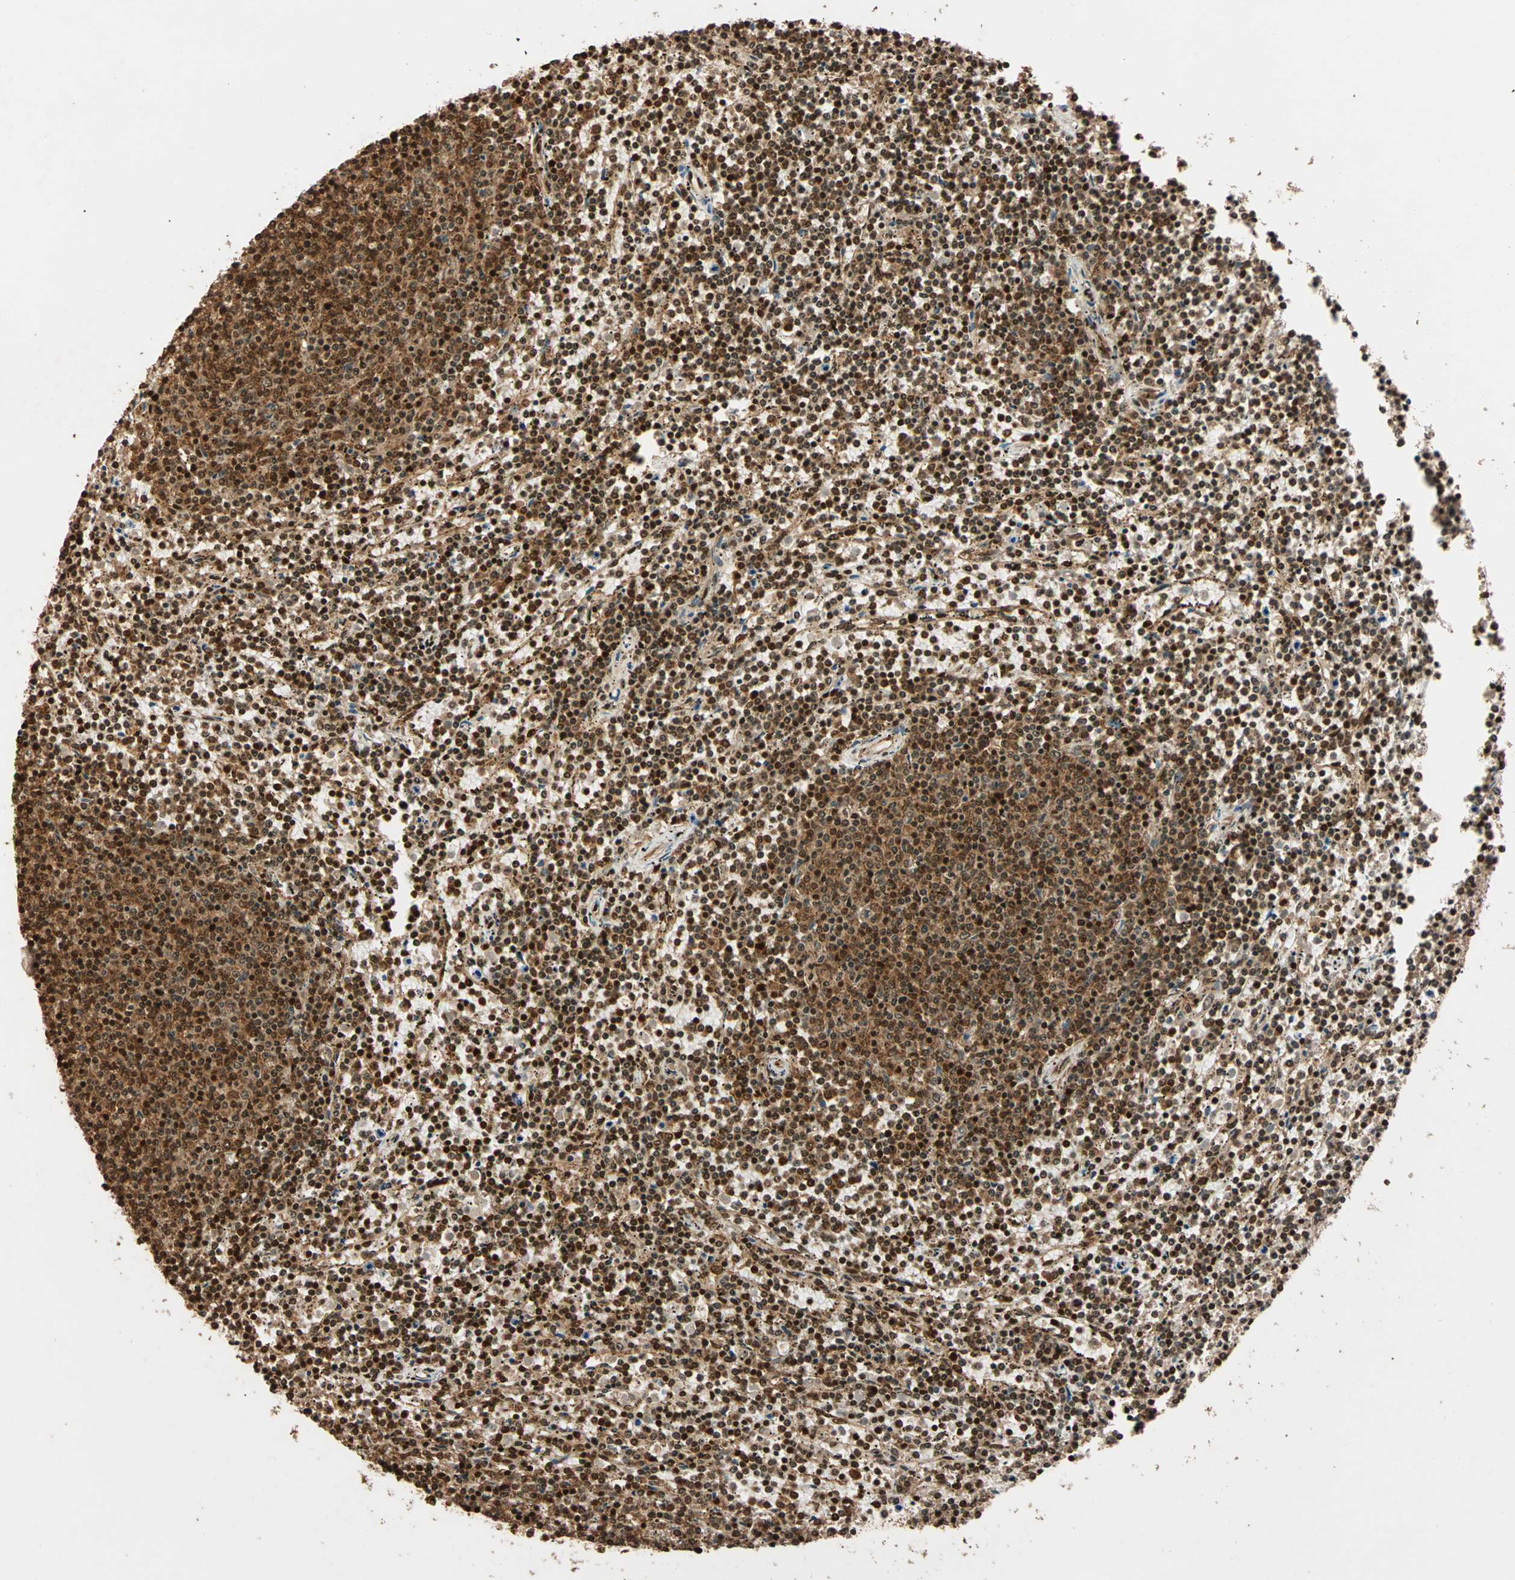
{"staining": {"intensity": "strong", "quantity": ">75%", "location": "cytoplasmic/membranous,nuclear"}, "tissue": "lymphoma", "cell_type": "Tumor cells", "image_type": "cancer", "snomed": [{"axis": "morphology", "description": "Malignant lymphoma, non-Hodgkin's type, Low grade"}, {"axis": "topography", "description": "Spleen"}], "caption": "IHC (DAB (3,3'-diaminobenzidine)) staining of human lymphoma reveals strong cytoplasmic/membranous and nuclear protein positivity in about >75% of tumor cells. The staining was performed using DAB (3,3'-diaminobenzidine), with brown indicating positive protein expression. Nuclei are stained blue with hematoxylin.", "gene": "ALKBH5", "patient": {"sex": "female", "age": 50}}